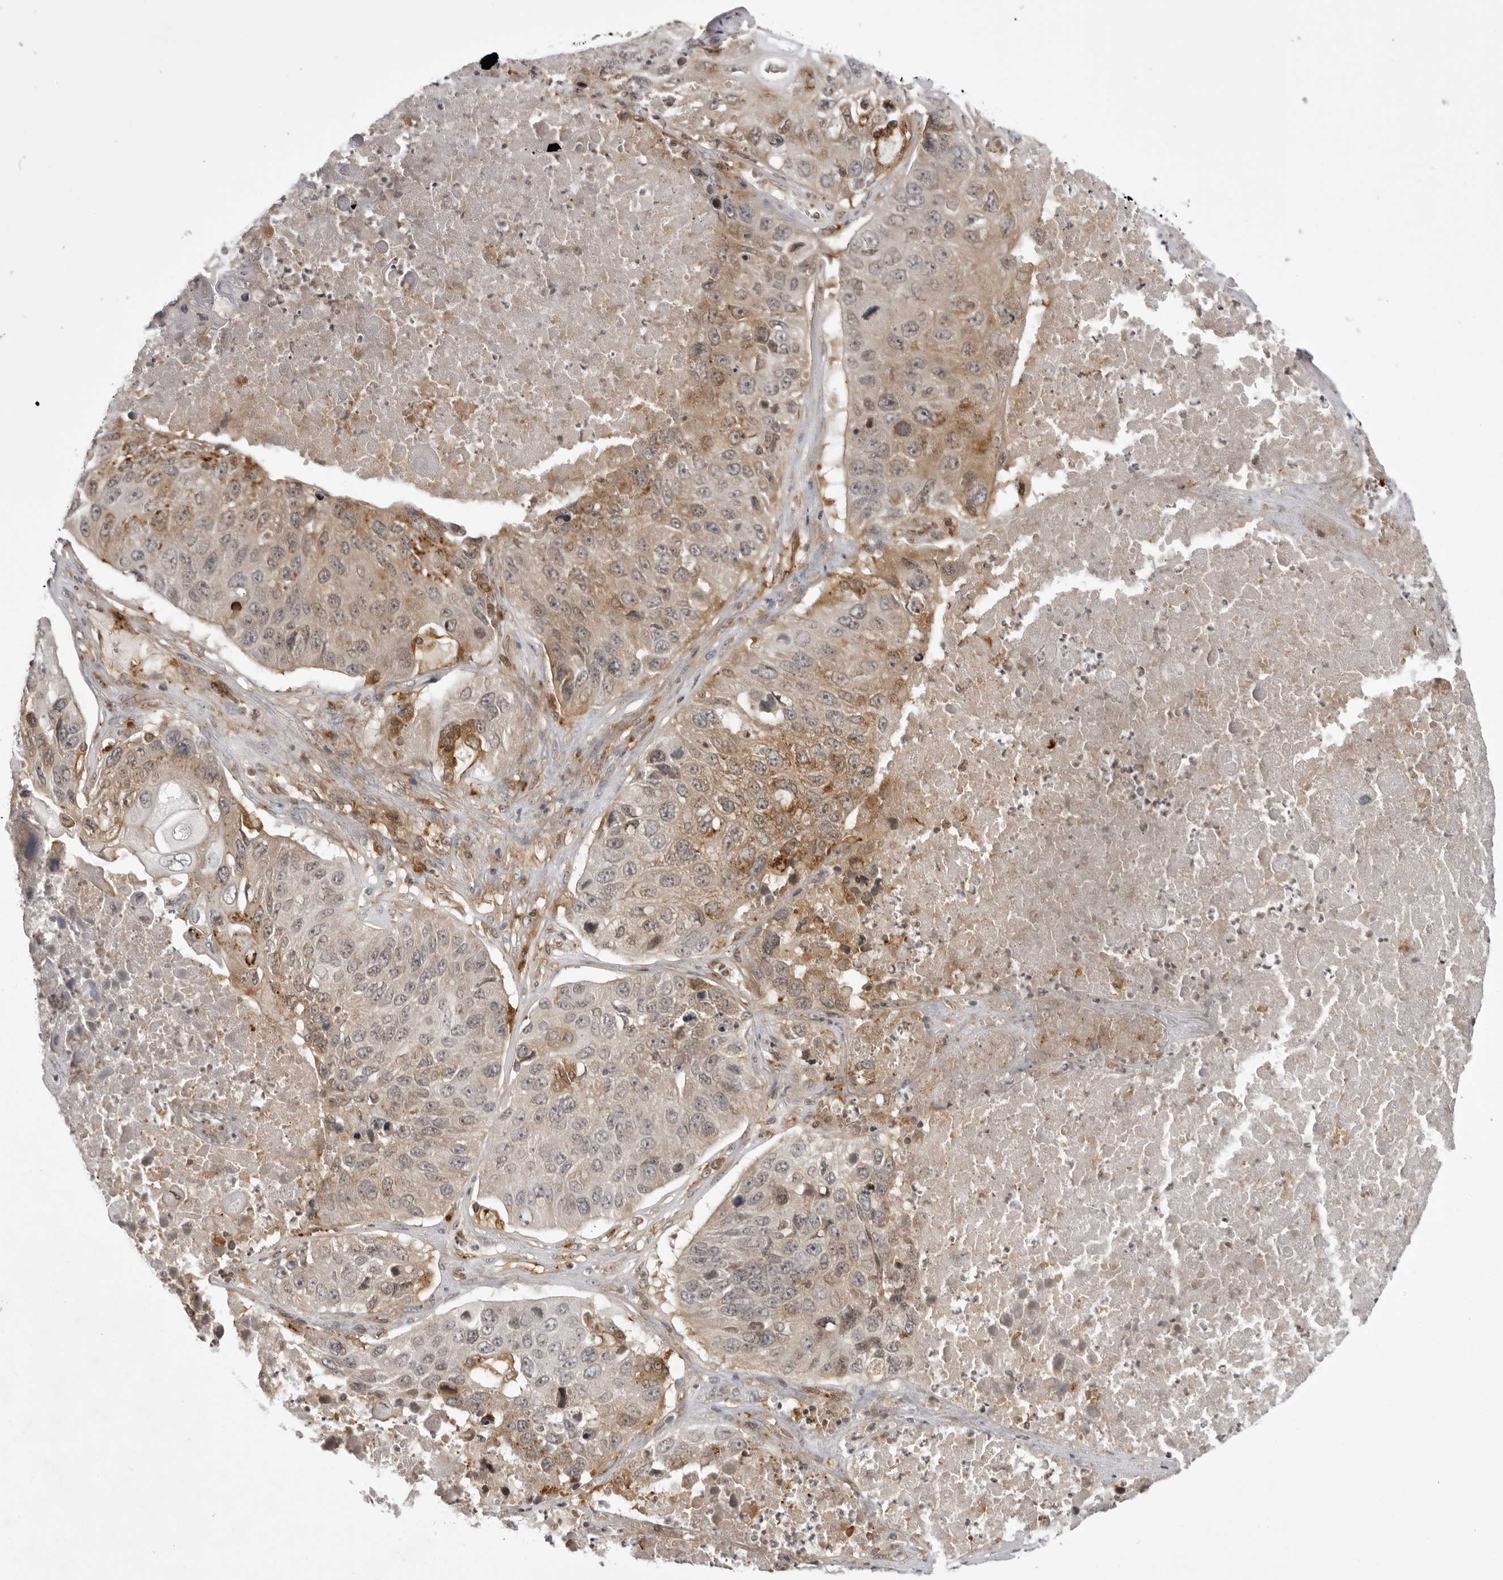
{"staining": {"intensity": "moderate", "quantity": ">75%", "location": "cytoplasmic/membranous"}, "tissue": "lung cancer", "cell_type": "Tumor cells", "image_type": "cancer", "snomed": [{"axis": "morphology", "description": "Squamous cell carcinoma, NOS"}, {"axis": "topography", "description": "Lung"}], "caption": "Human lung cancer (squamous cell carcinoma) stained with a protein marker reveals moderate staining in tumor cells.", "gene": "USP43", "patient": {"sex": "male", "age": 61}}